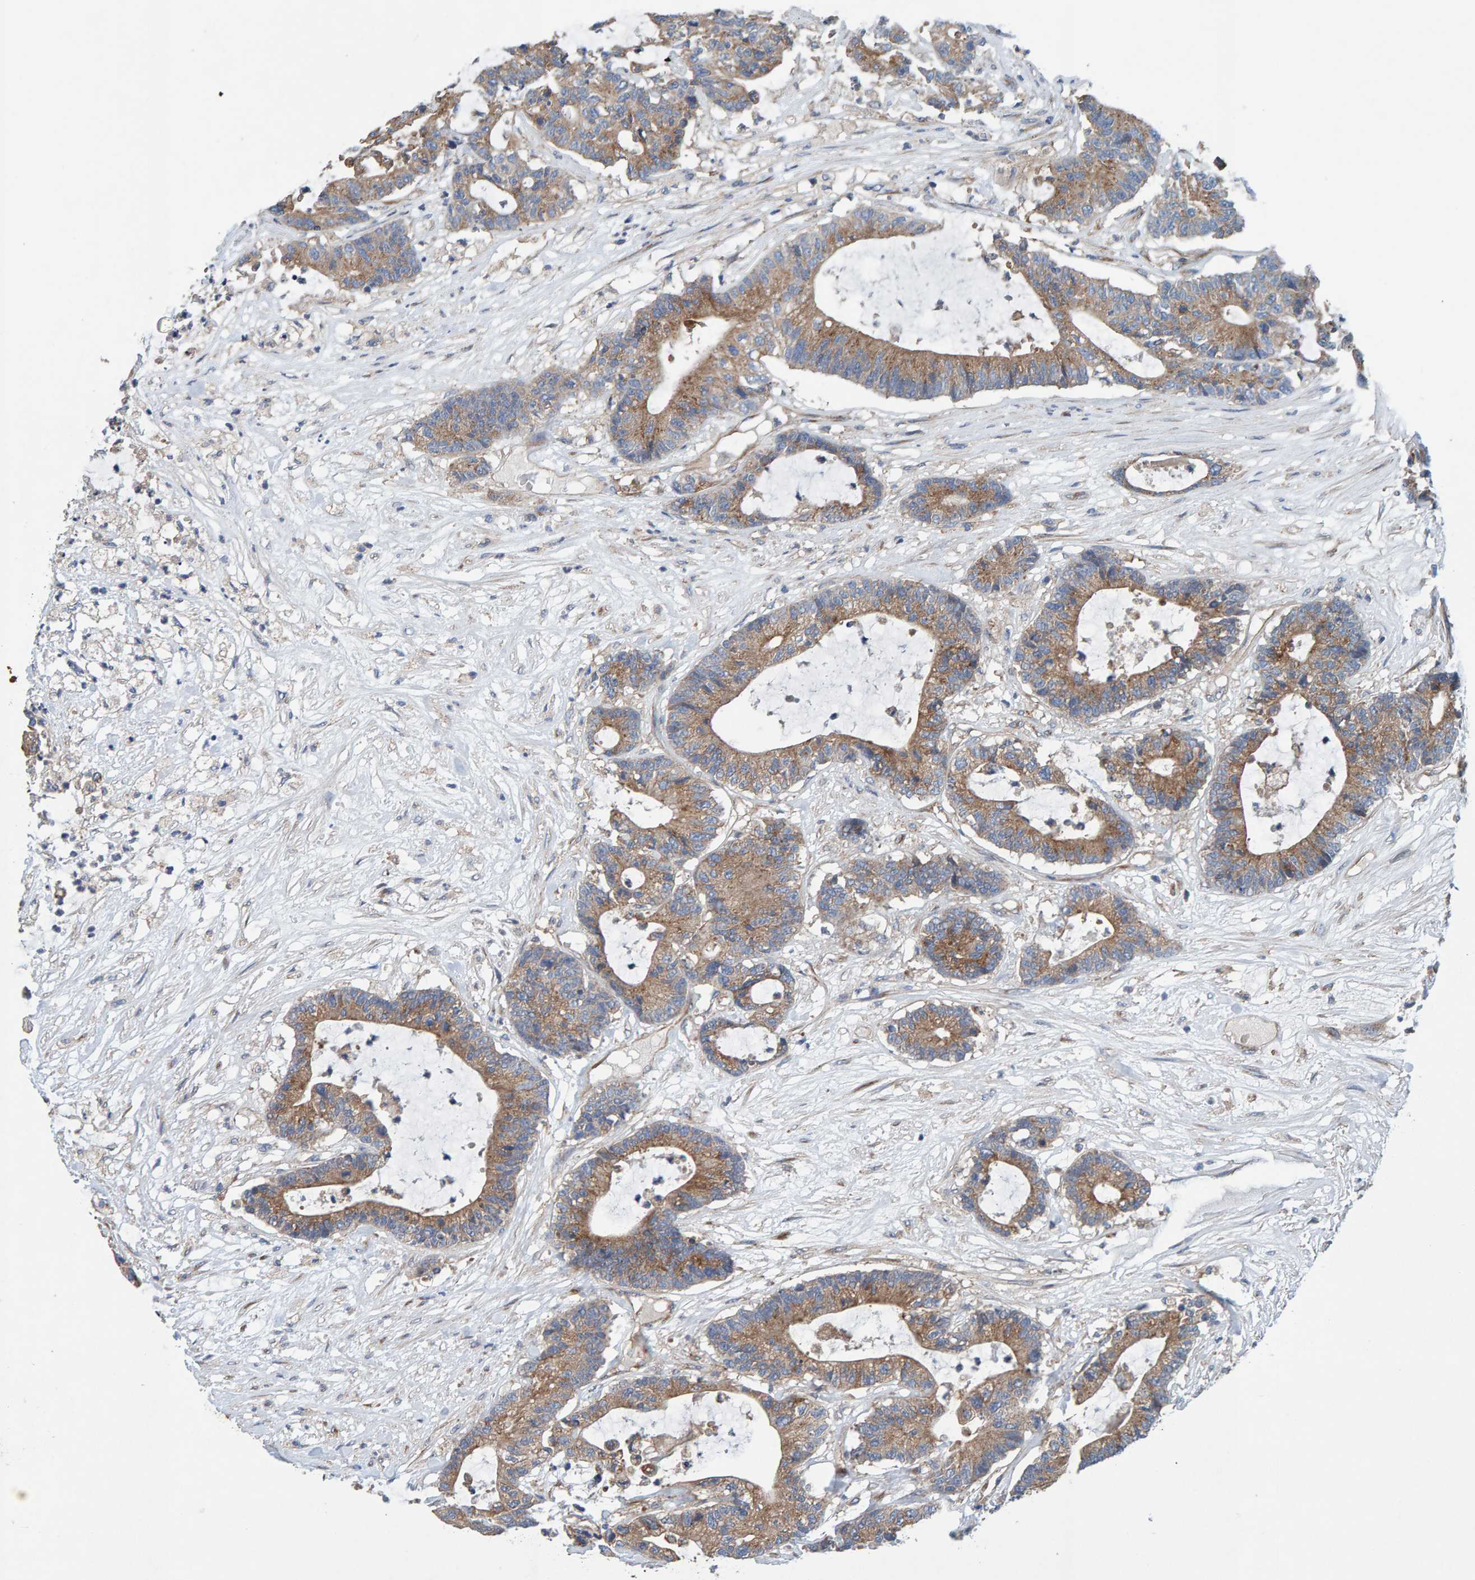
{"staining": {"intensity": "moderate", "quantity": ">75%", "location": "cytoplasmic/membranous"}, "tissue": "colorectal cancer", "cell_type": "Tumor cells", "image_type": "cancer", "snomed": [{"axis": "morphology", "description": "Adenocarcinoma, NOS"}, {"axis": "topography", "description": "Colon"}], "caption": "Moderate cytoplasmic/membranous positivity for a protein is present in about >75% of tumor cells of colorectal adenocarcinoma using IHC.", "gene": "MKLN1", "patient": {"sex": "female", "age": 84}}